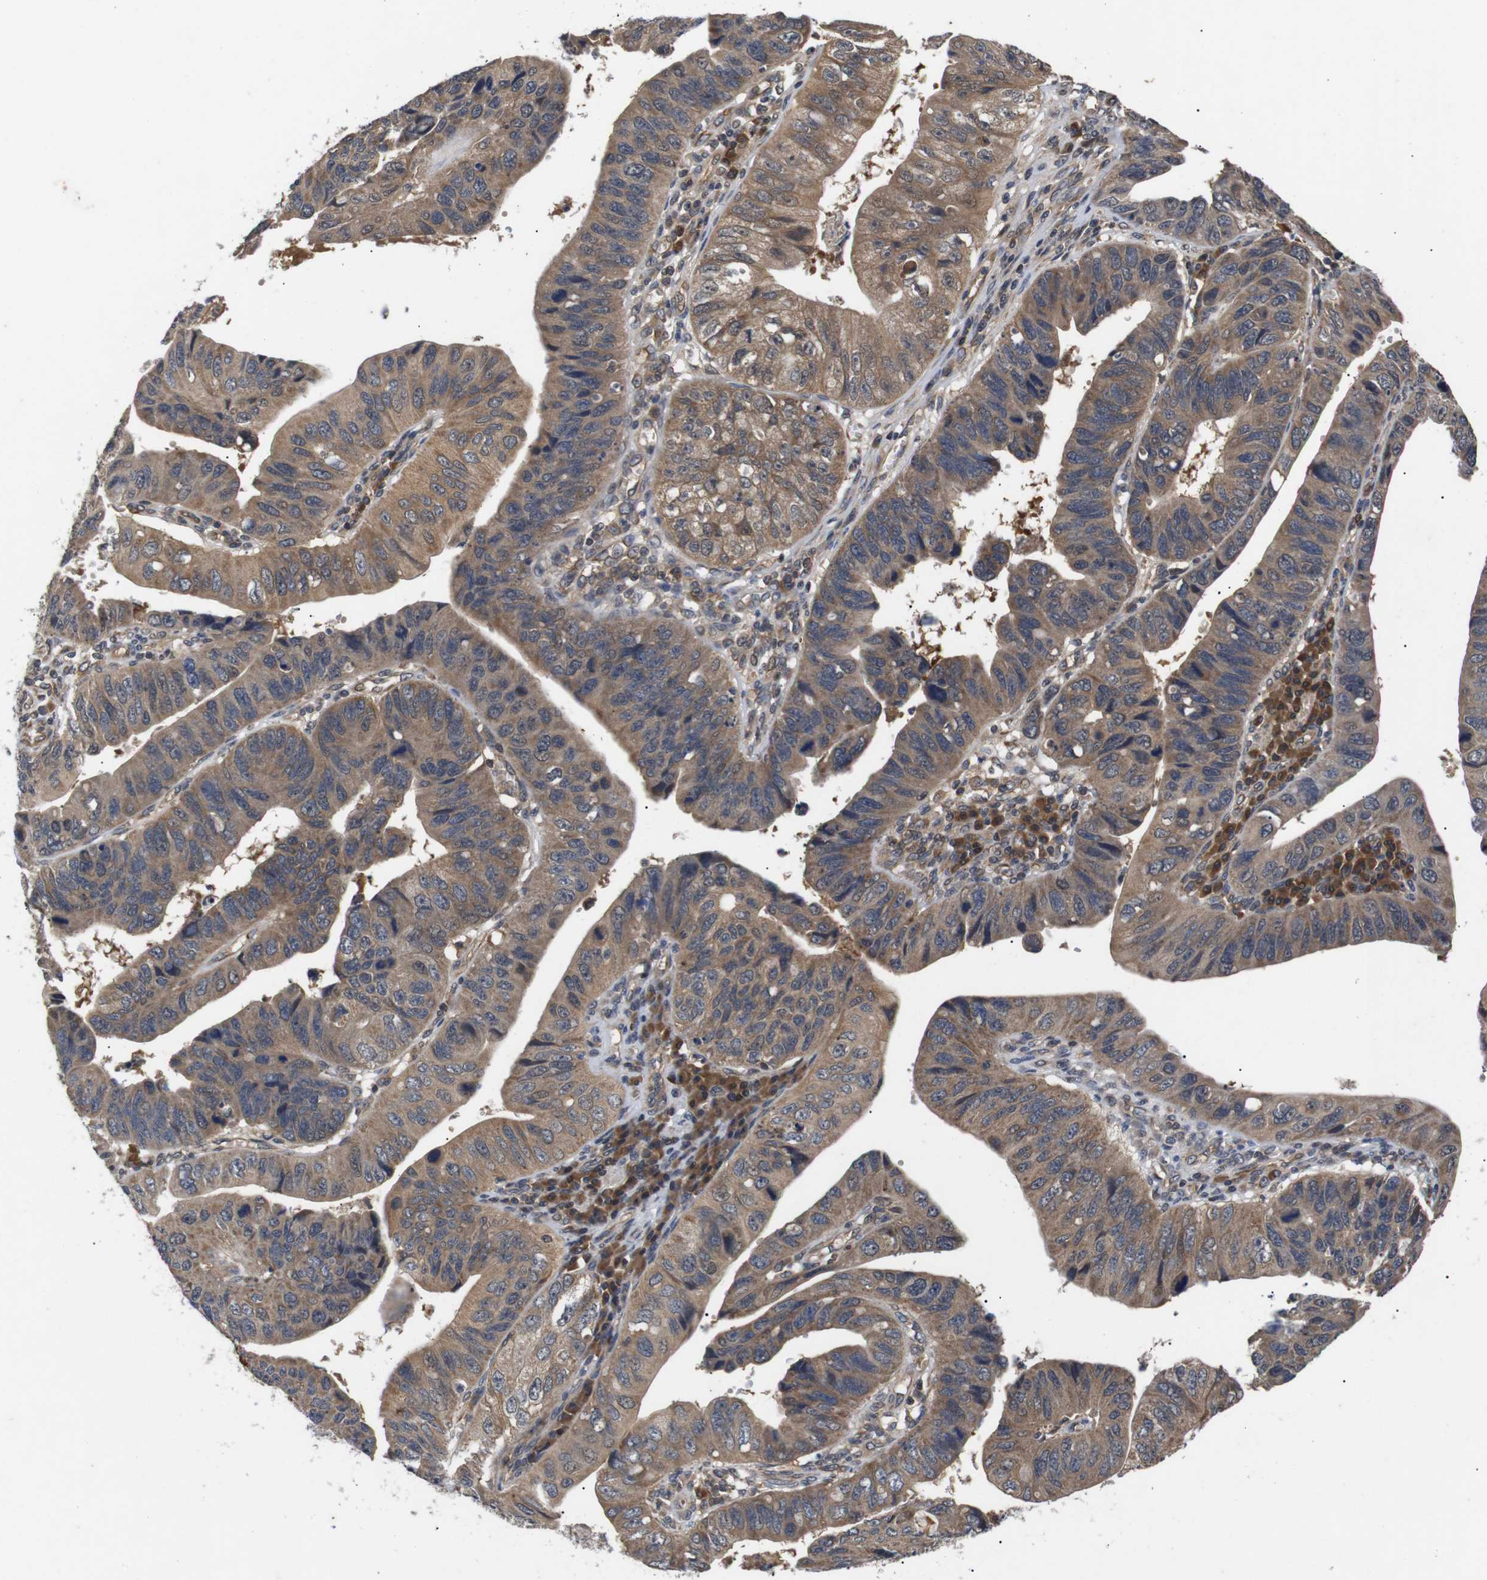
{"staining": {"intensity": "moderate", "quantity": ">75%", "location": "cytoplasmic/membranous"}, "tissue": "stomach cancer", "cell_type": "Tumor cells", "image_type": "cancer", "snomed": [{"axis": "morphology", "description": "Adenocarcinoma, NOS"}, {"axis": "topography", "description": "Stomach"}], "caption": "Immunohistochemistry (IHC) image of stomach adenocarcinoma stained for a protein (brown), which reveals medium levels of moderate cytoplasmic/membranous expression in about >75% of tumor cells.", "gene": "RIPK1", "patient": {"sex": "male", "age": 59}}